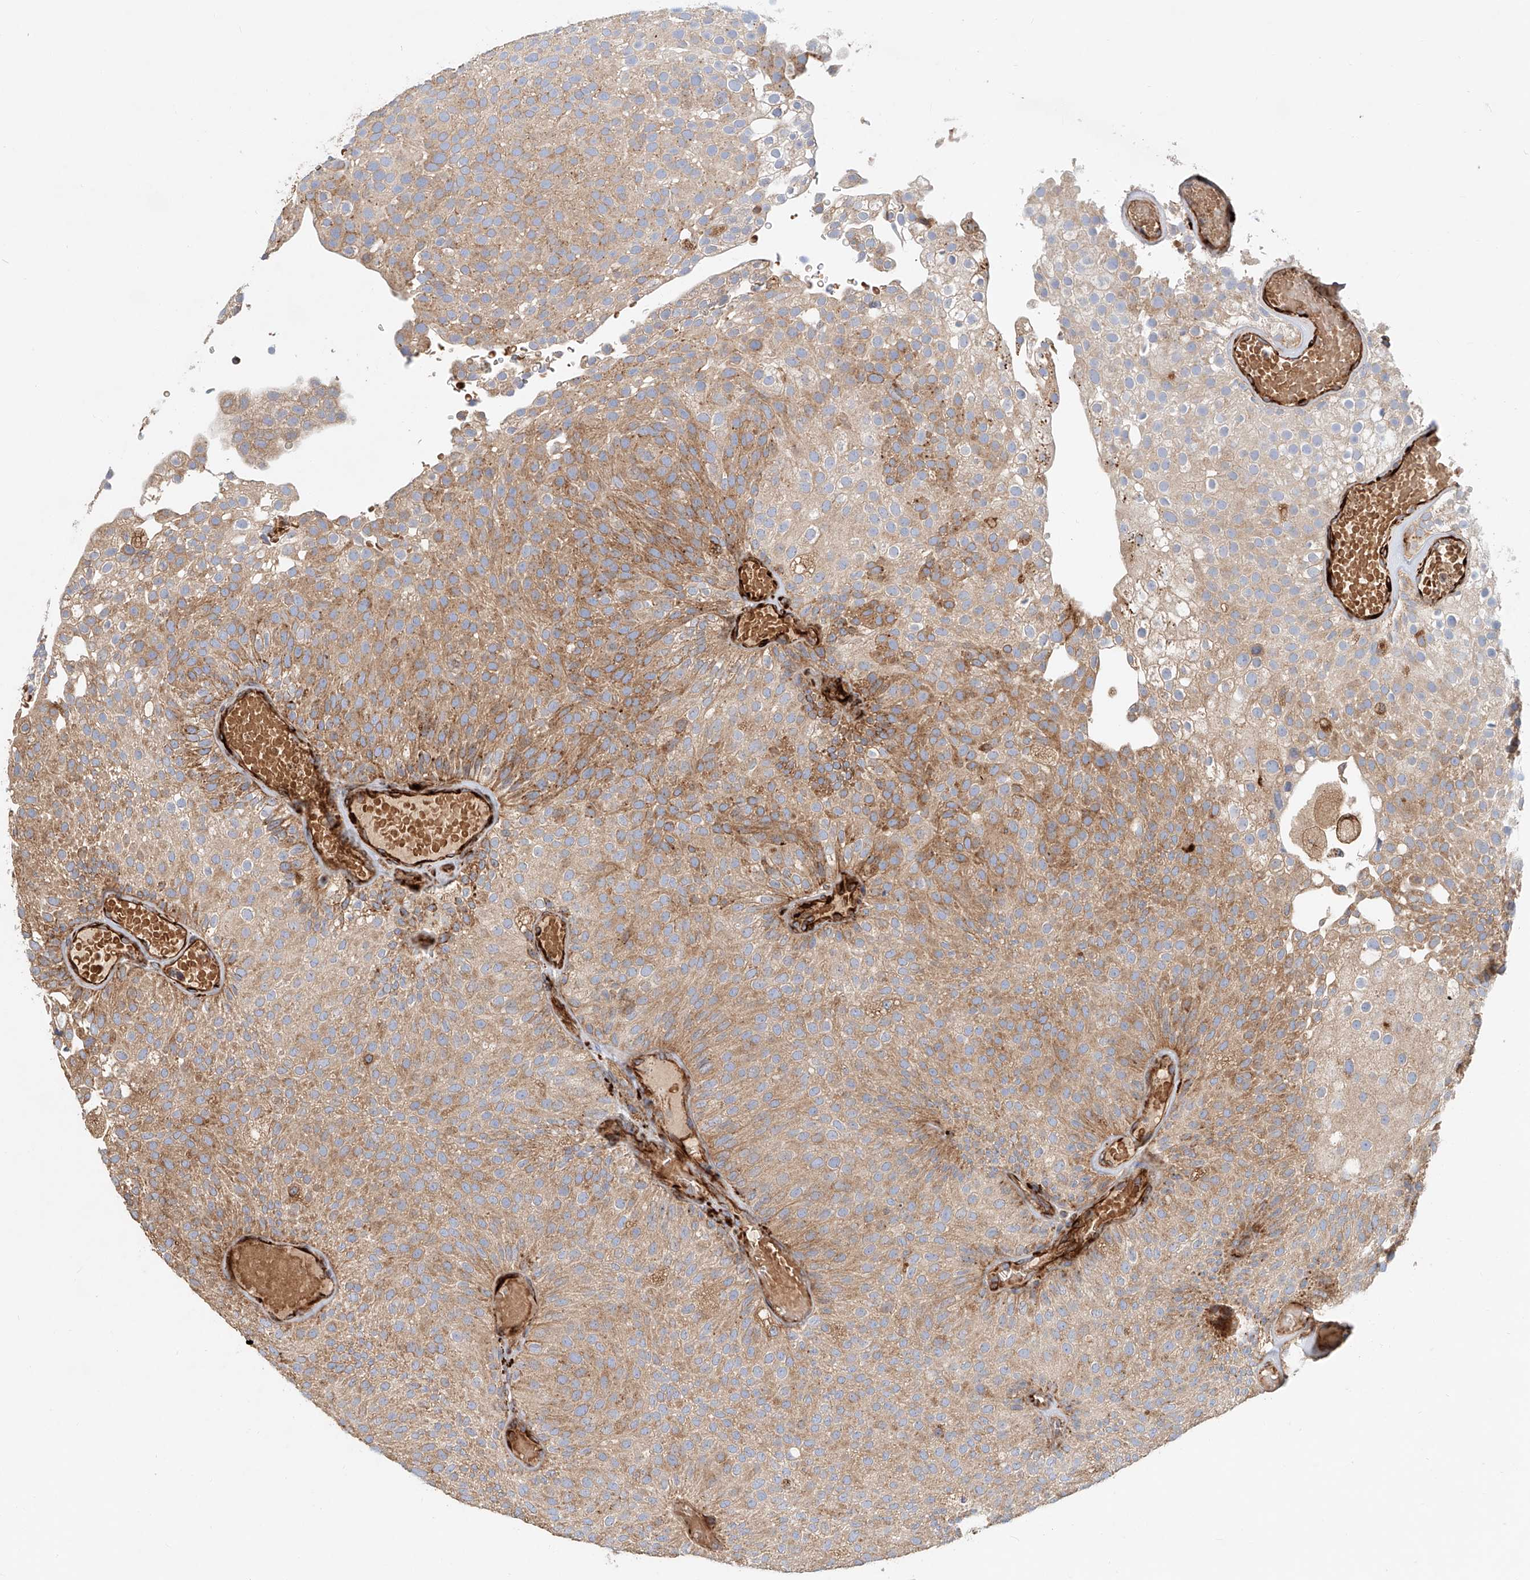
{"staining": {"intensity": "moderate", "quantity": ">75%", "location": "cytoplasmic/membranous"}, "tissue": "urothelial cancer", "cell_type": "Tumor cells", "image_type": "cancer", "snomed": [{"axis": "morphology", "description": "Urothelial carcinoma, Low grade"}, {"axis": "topography", "description": "Urinary bladder"}], "caption": "Low-grade urothelial carcinoma stained with DAB immunohistochemistry displays medium levels of moderate cytoplasmic/membranous positivity in approximately >75% of tumor cells.", "gene": "HGSNAT", "patient": {"sex": "male", "age": 78}}